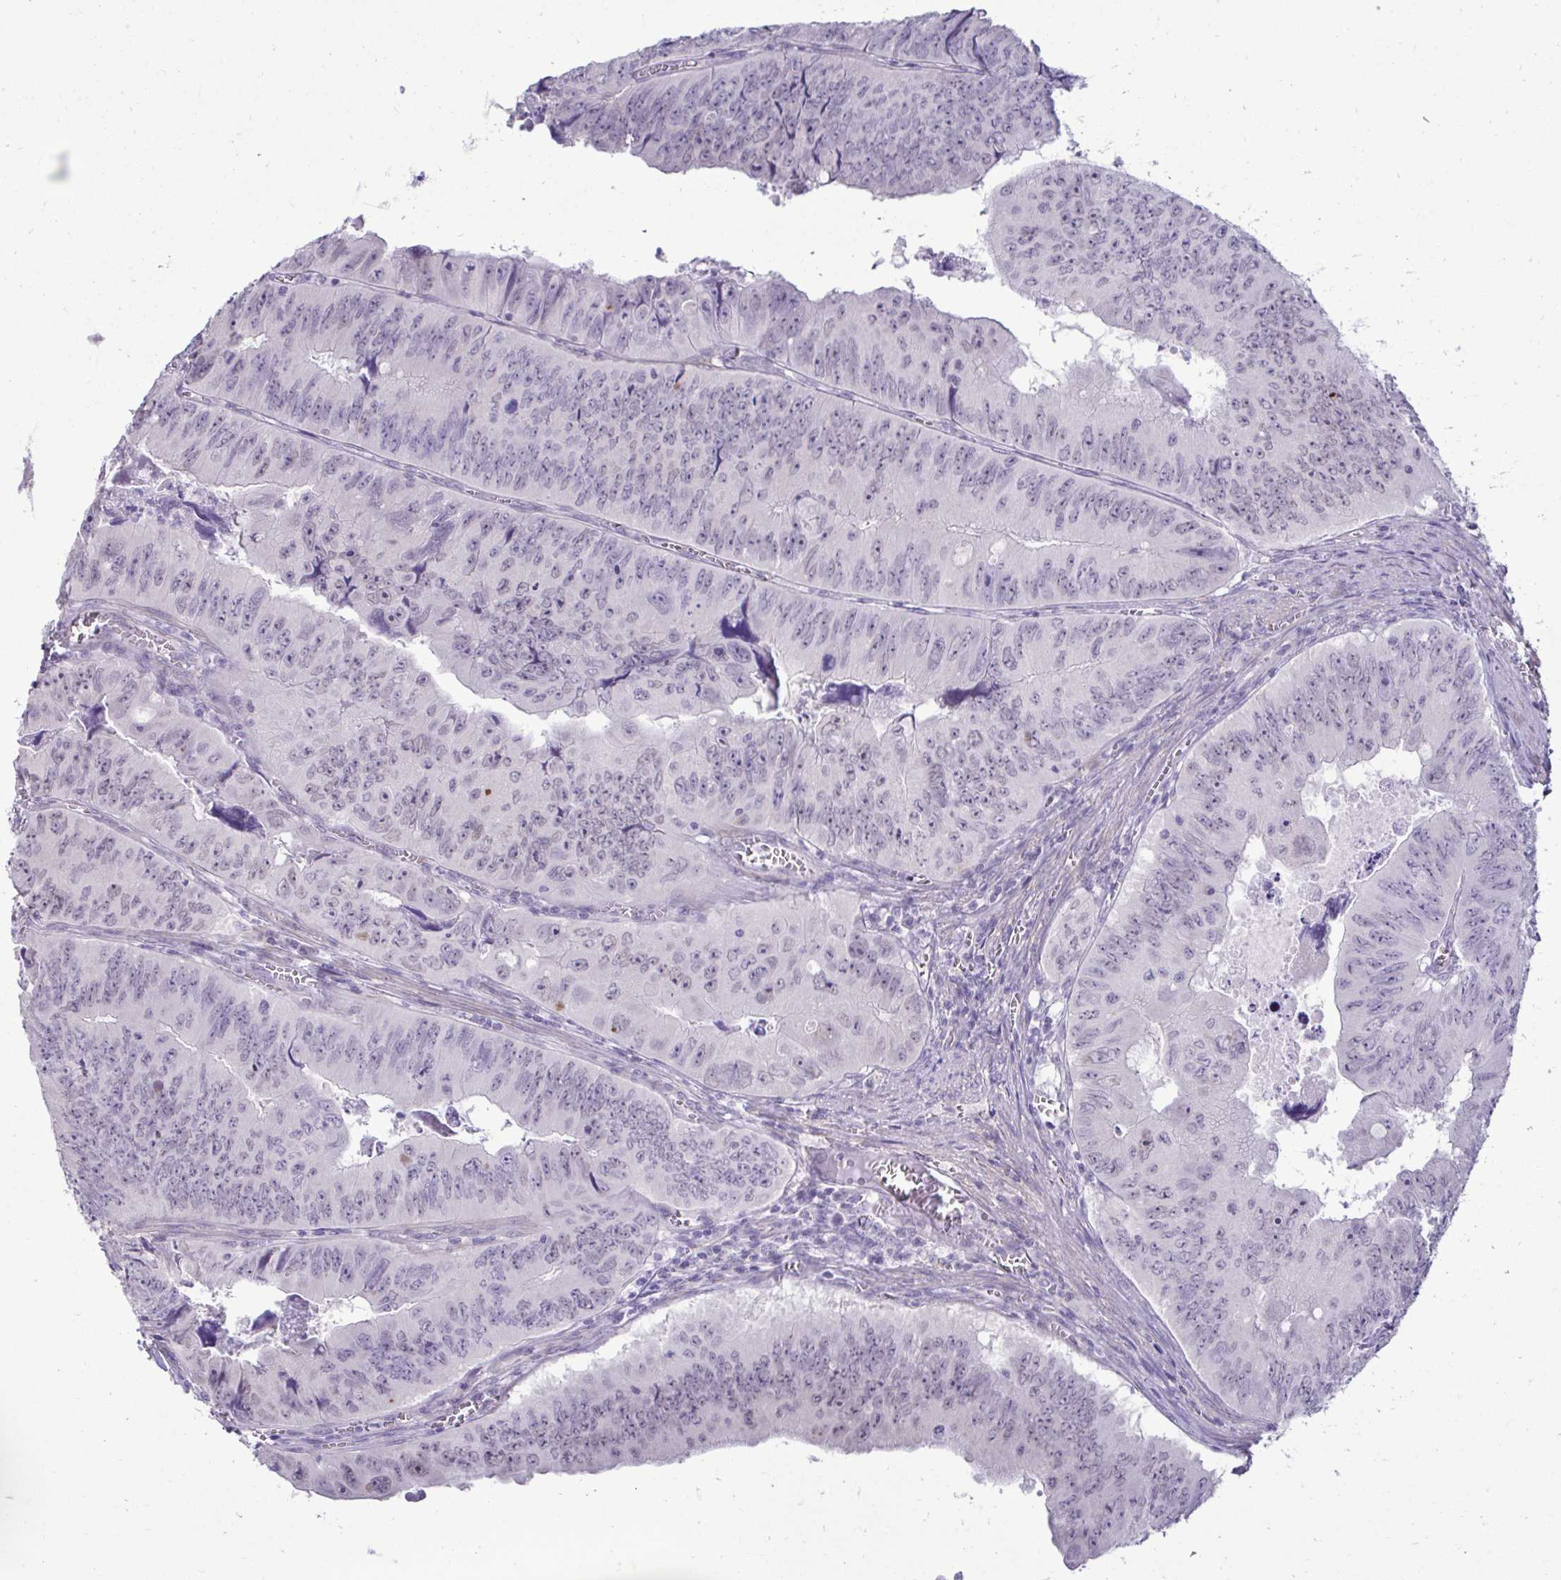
{"staining": {"intensity": "negative", "quantity": "none", "location": "none"}, "tissue": "colorectal cancer", "cell_type": "Tumor cells", "image_type": "cancer", "snomed": [{"axis": "morphology", "description": "Adenocarcinoma, NOS"}, {"axis": "topography", "description": "Colon"}], "caption": "This histopathology image is of adenocarcinoma (colorectal) stained with immunohistochemistry to label a protein in brown with the nuclei are counter-stained blue. There is no expression in tumor cells.", "gene": "SLC30A3", "patient": {"sex": "female", "age": 84}}